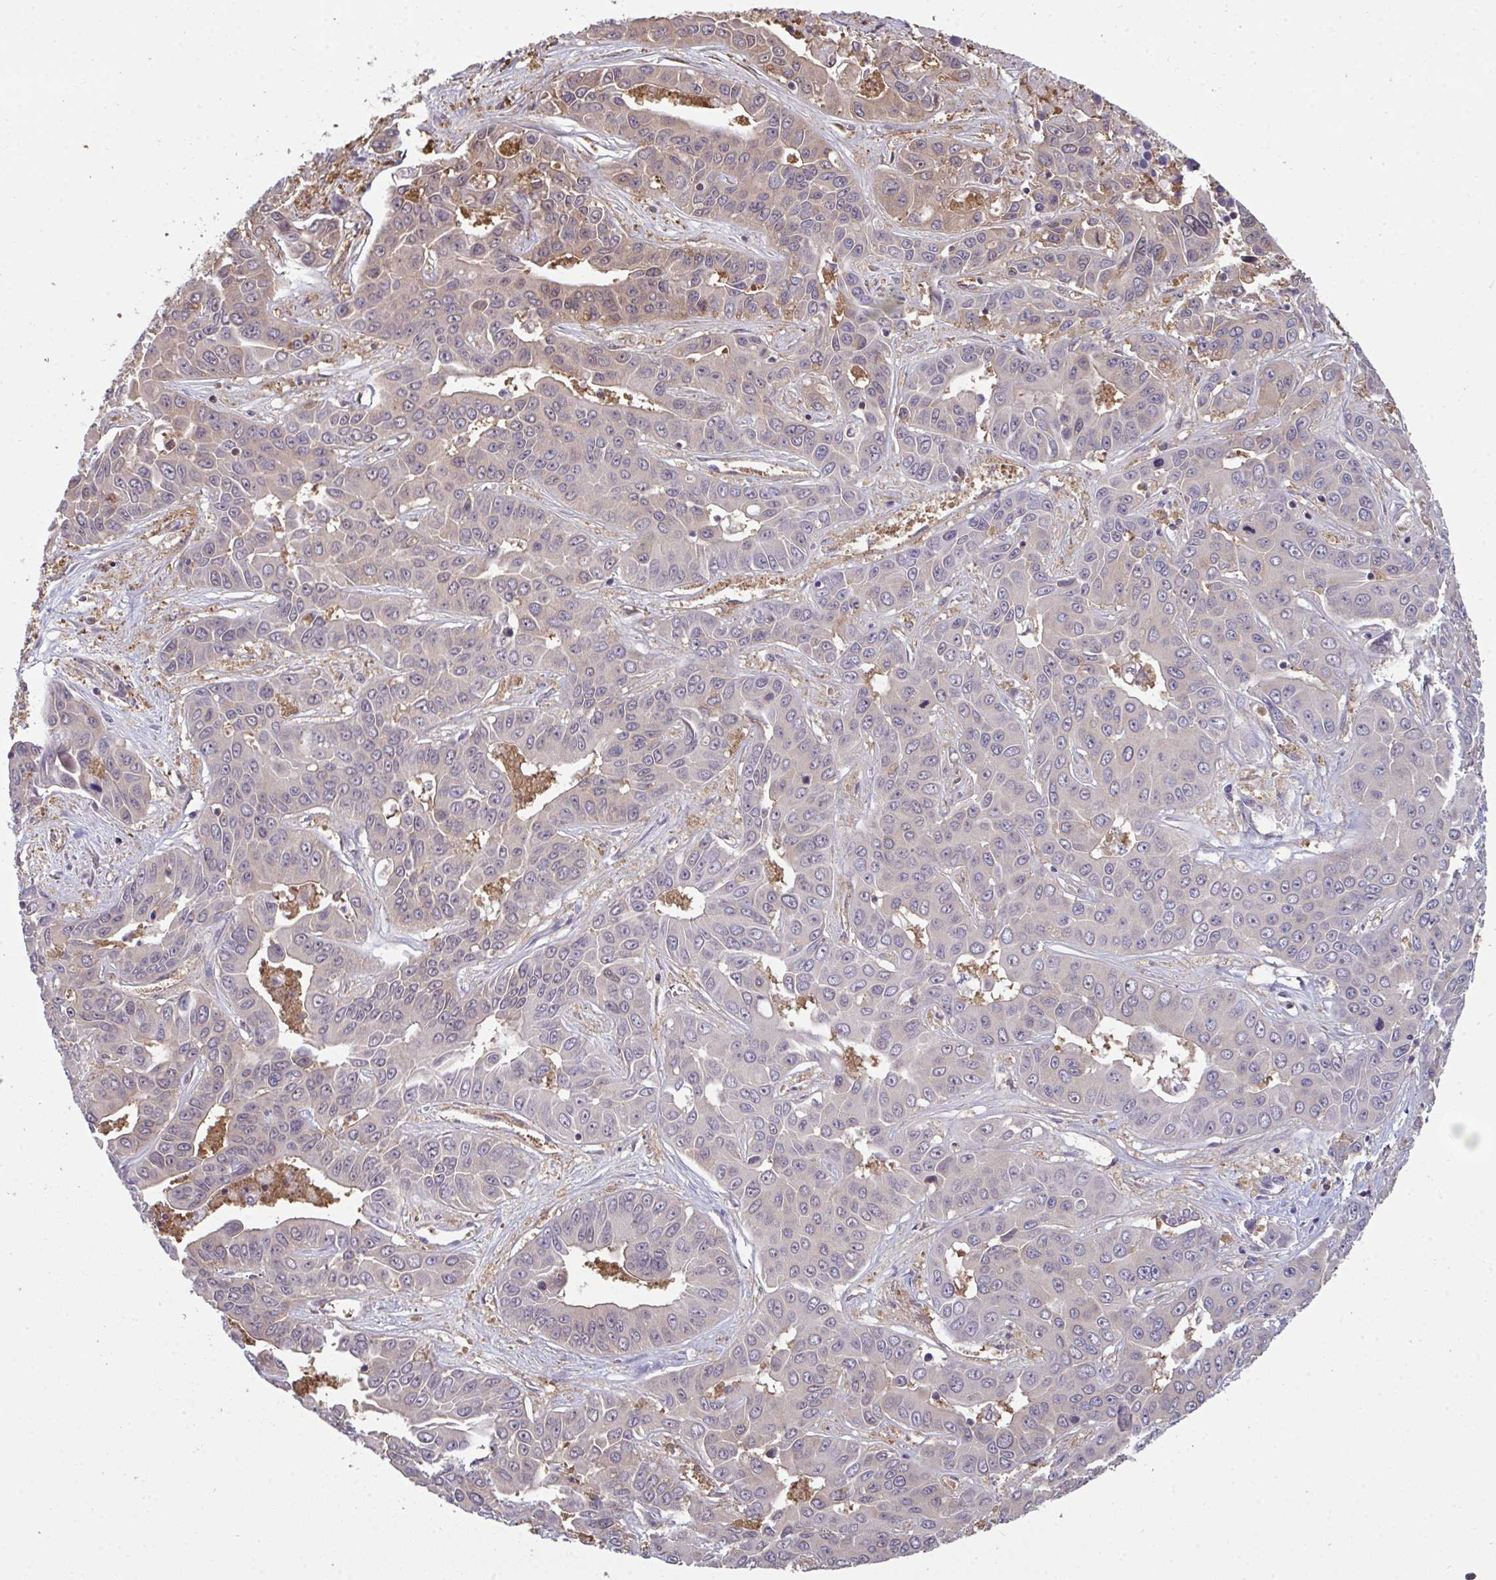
{"staining": {"intensity": "weak", "quantity": "<25%", "location": "cytoplasmic/membranous,nuclear"}, "tissue": "liver cancer", "cell_type": "Tumor cells", "image_type": "cancer", "snomed": [{"axis": "morphology", "description": "Cholangiocarcinoma"}, {"axis": "topography", "description": "Liver"}], "caption": "Tumor cells are negative for protein expression in human liver cancer (cholangiocarcinoma). Brightfield microscopy of IHC stained with DAB (3,3'-diaminobenzidine) (brown) and hematoxylin (blue), captured at high magnification.", "gene": "TTC9C", "patient": {"sex": "female", "age": 52}}